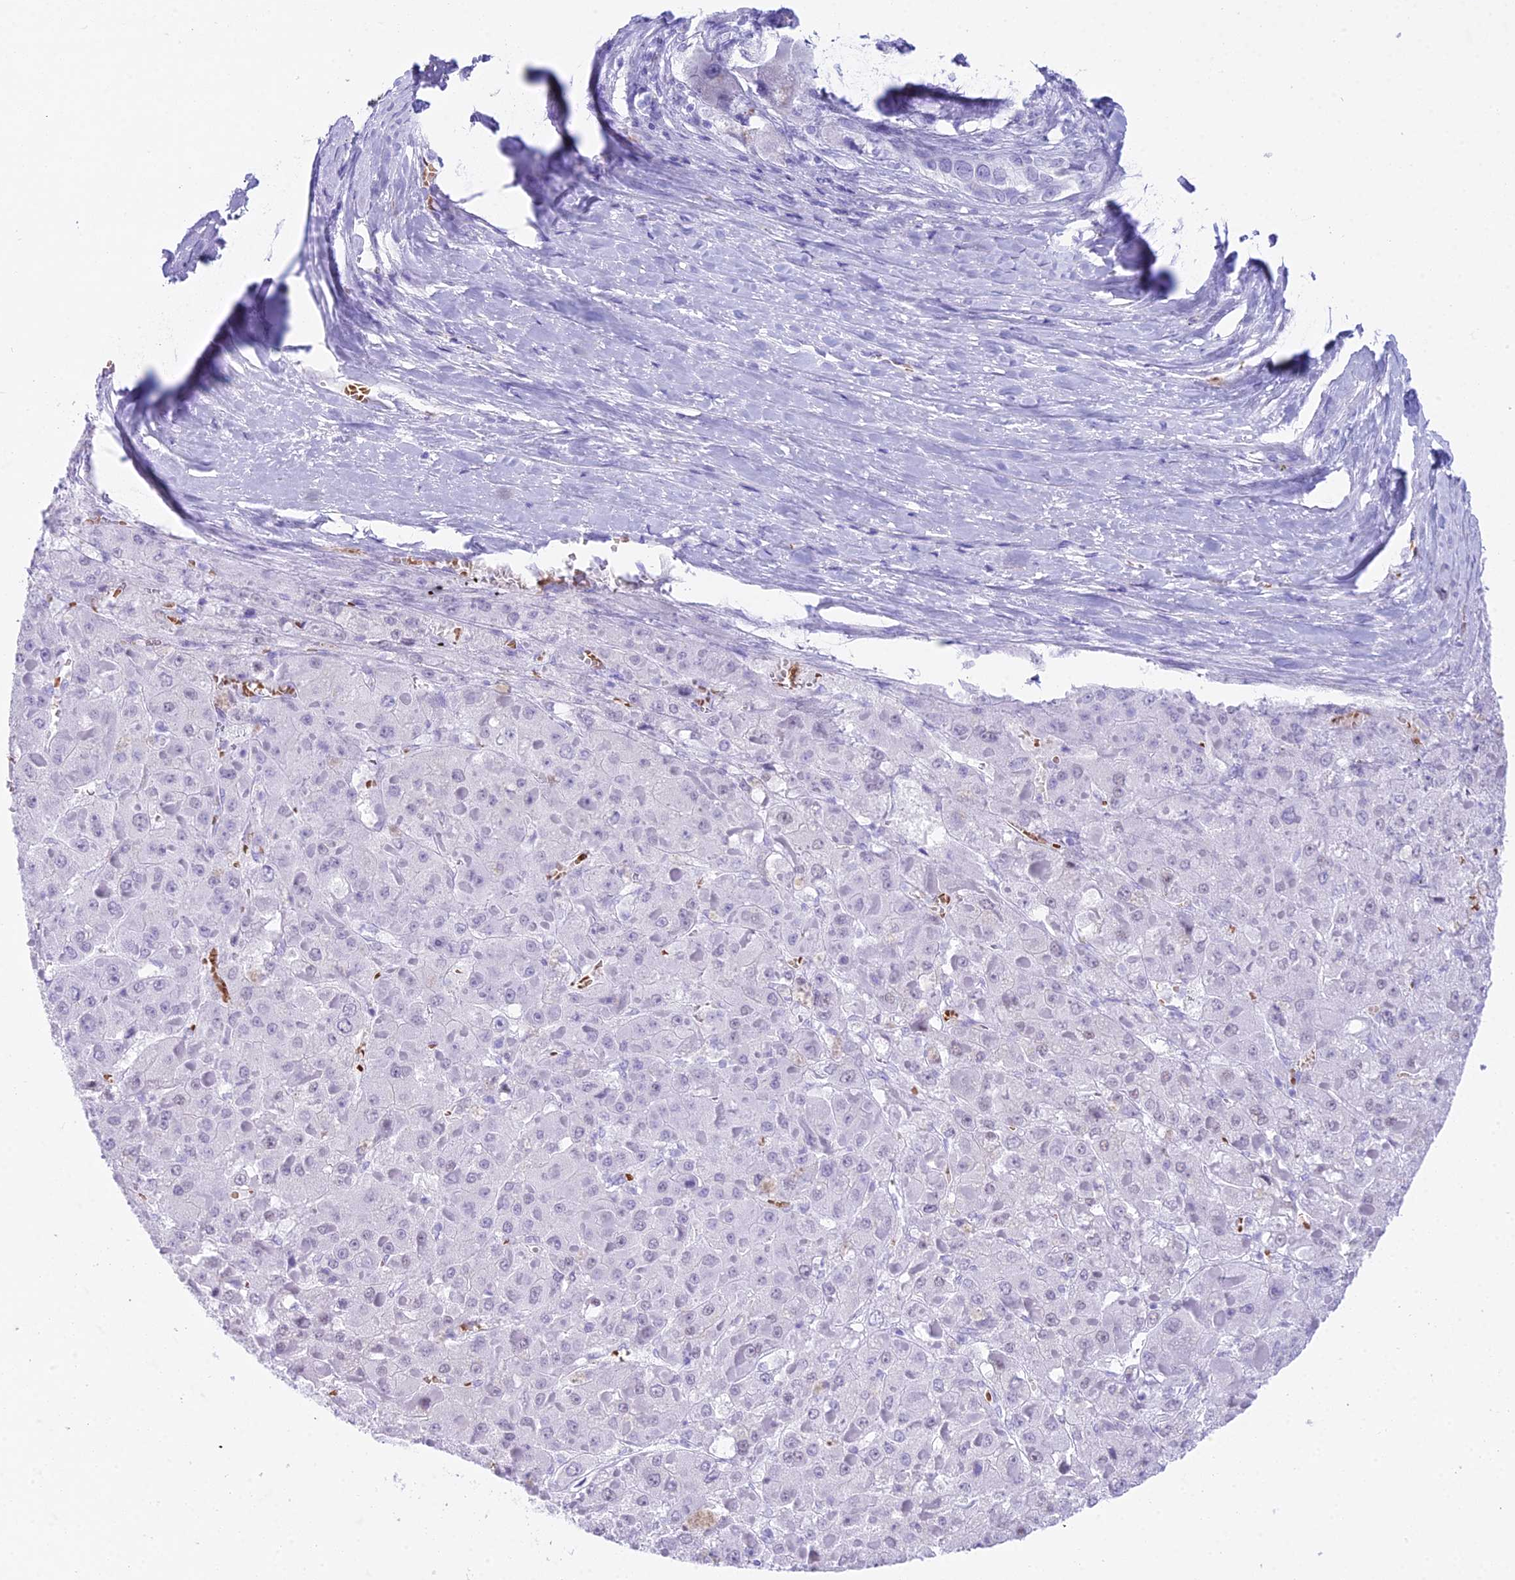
{"staining": {"intensity": "negative", "quantity": "none", "location": "none"}, "tissue": "liver cancer", "cell_type": "Tumor cells", "image_type": "cancer", "snomed": [{"axis": "morphology", "description": "Carcinoma, Hepatocellular, NOS"}, {"axis": "topography", "description": "Liver"}], "caption": "Immunohistochemical staining of human liver cancer reveals no significant expression in tumor cells.", "gene": "RNPS1", "patient": {"sex": "female", "age": 73}}